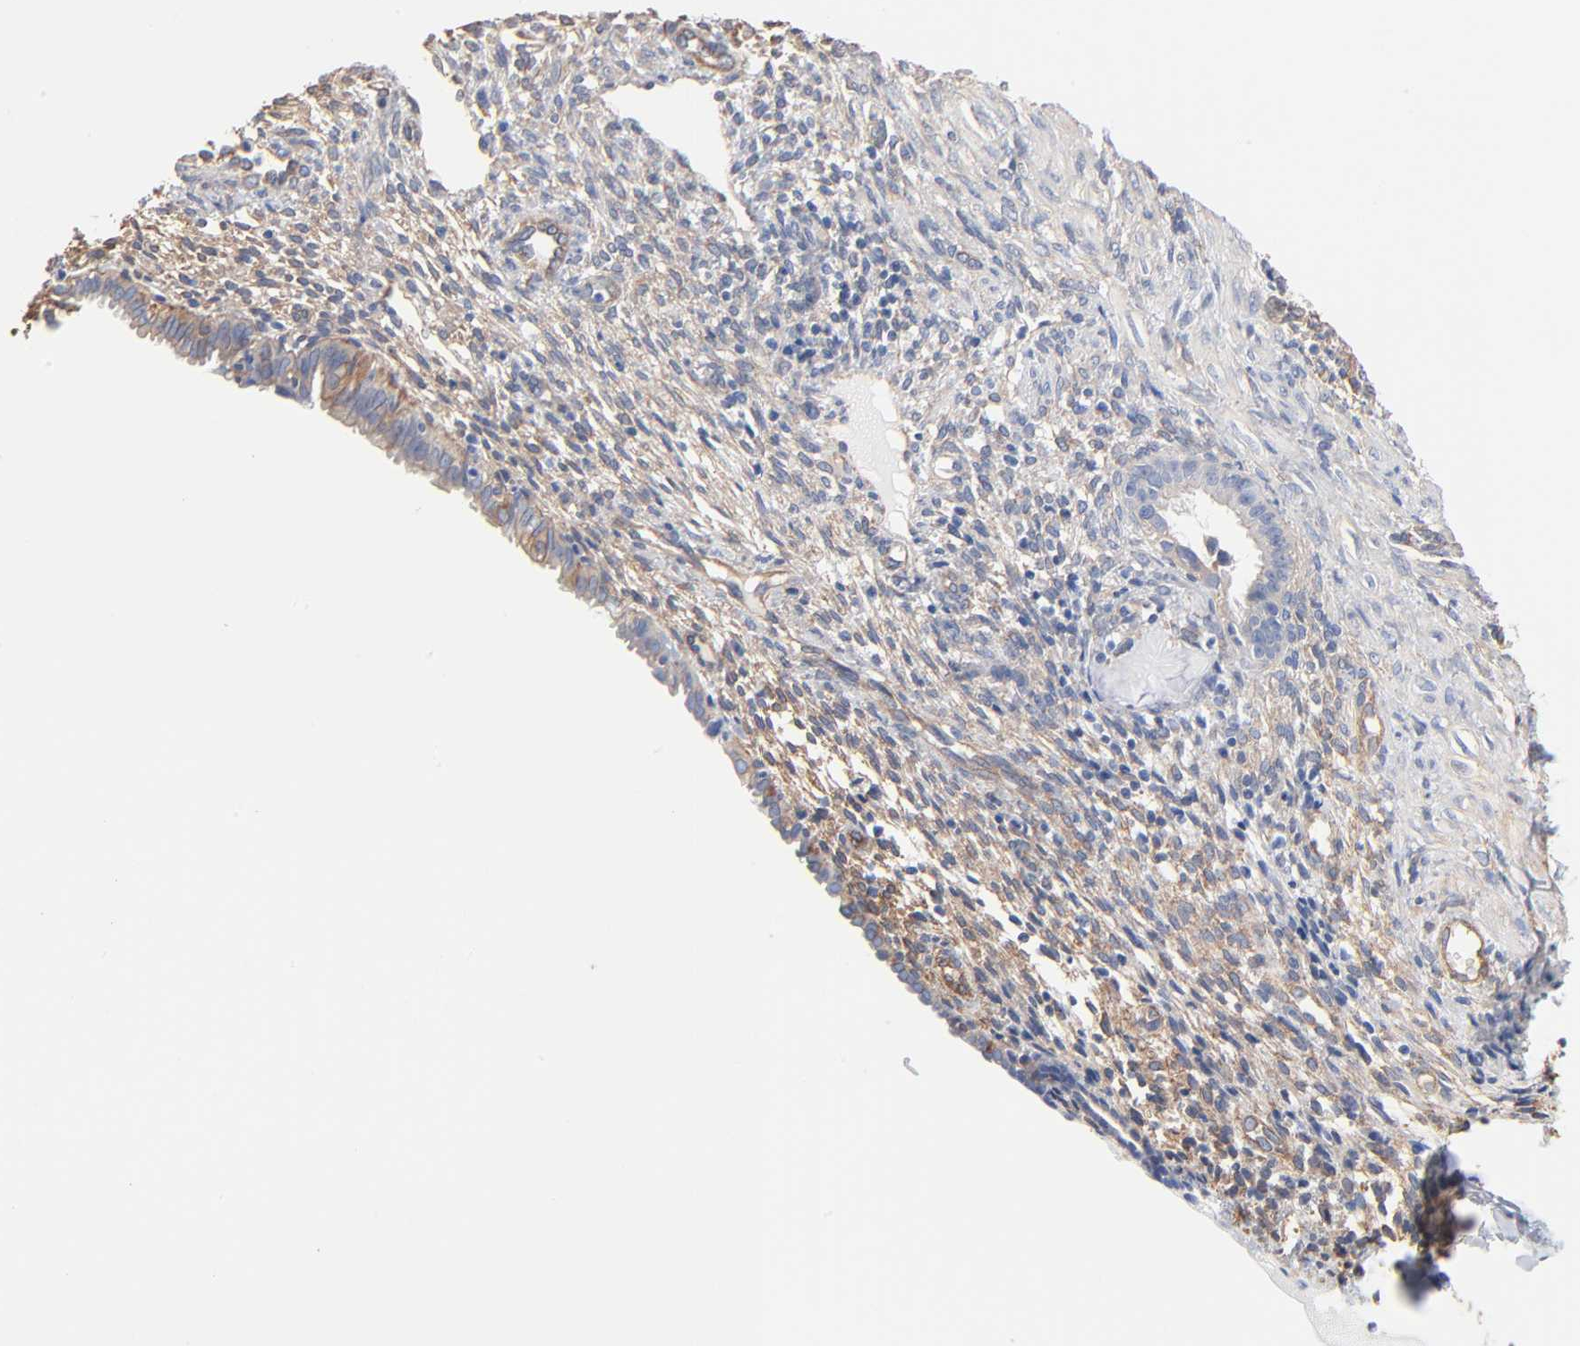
{"staining": {"intensity": "negative", "quantity": "none", "location": "none"}, "tissue": "endometrium", "cell_type": "Cells in endometrial stroma", "image_type": "normal", "snomed": [{"axis": "morphology", "description": "Normal tissue, NOS"}, {"axis": "topography", "description": "Endometrium"}], "caption": "Immunohistochemical staining of unremarkable endometrium displays no significant expression in cells in endometrial stroma.", "gene": "ABCD4", "patient": {"sex": "female", "age": 72}}